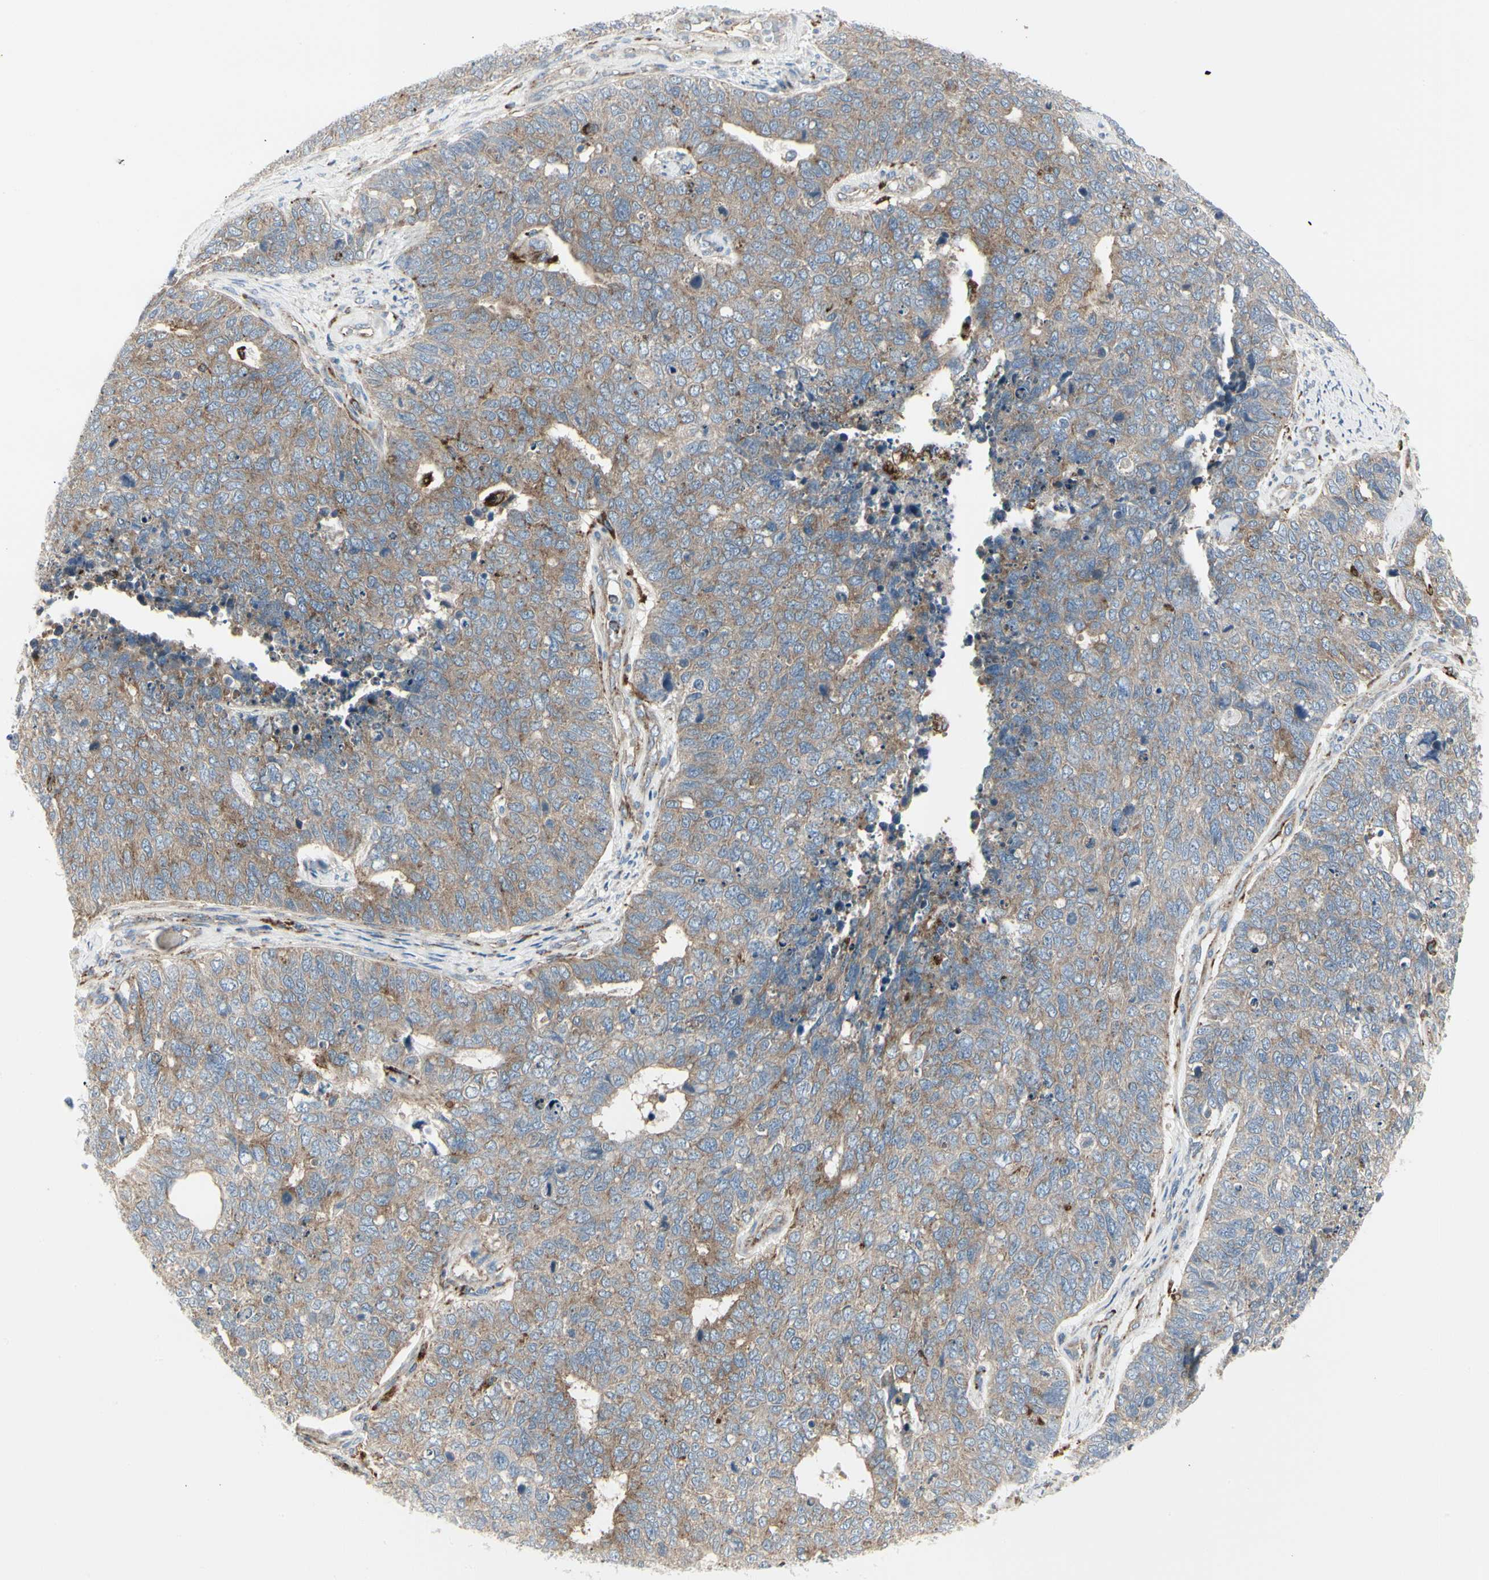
{"staining": {"intensity": "moderate", "quantity": "<25%", "location": "cytoplasmic/membranous"}, "tissue": "cervical cancer", "cell_type": "Tumor cells", "image_type": "cancer", "snomed": [{"axis": "morphology", "description": "Squamous cell carcinoma, NOS"}, {"axis": "topography", "description": "Cervix"}], "caption": "Squamous cell carcinoma (cervical) tissue displays moderate cytoplasmic/membranous expression in about <25% of tumor cells Ihc stains the protein in brown and the nuclei are stained blue.", "gene": "ATP6V1B2", "patient": {"sex": "female", "age": 63}}